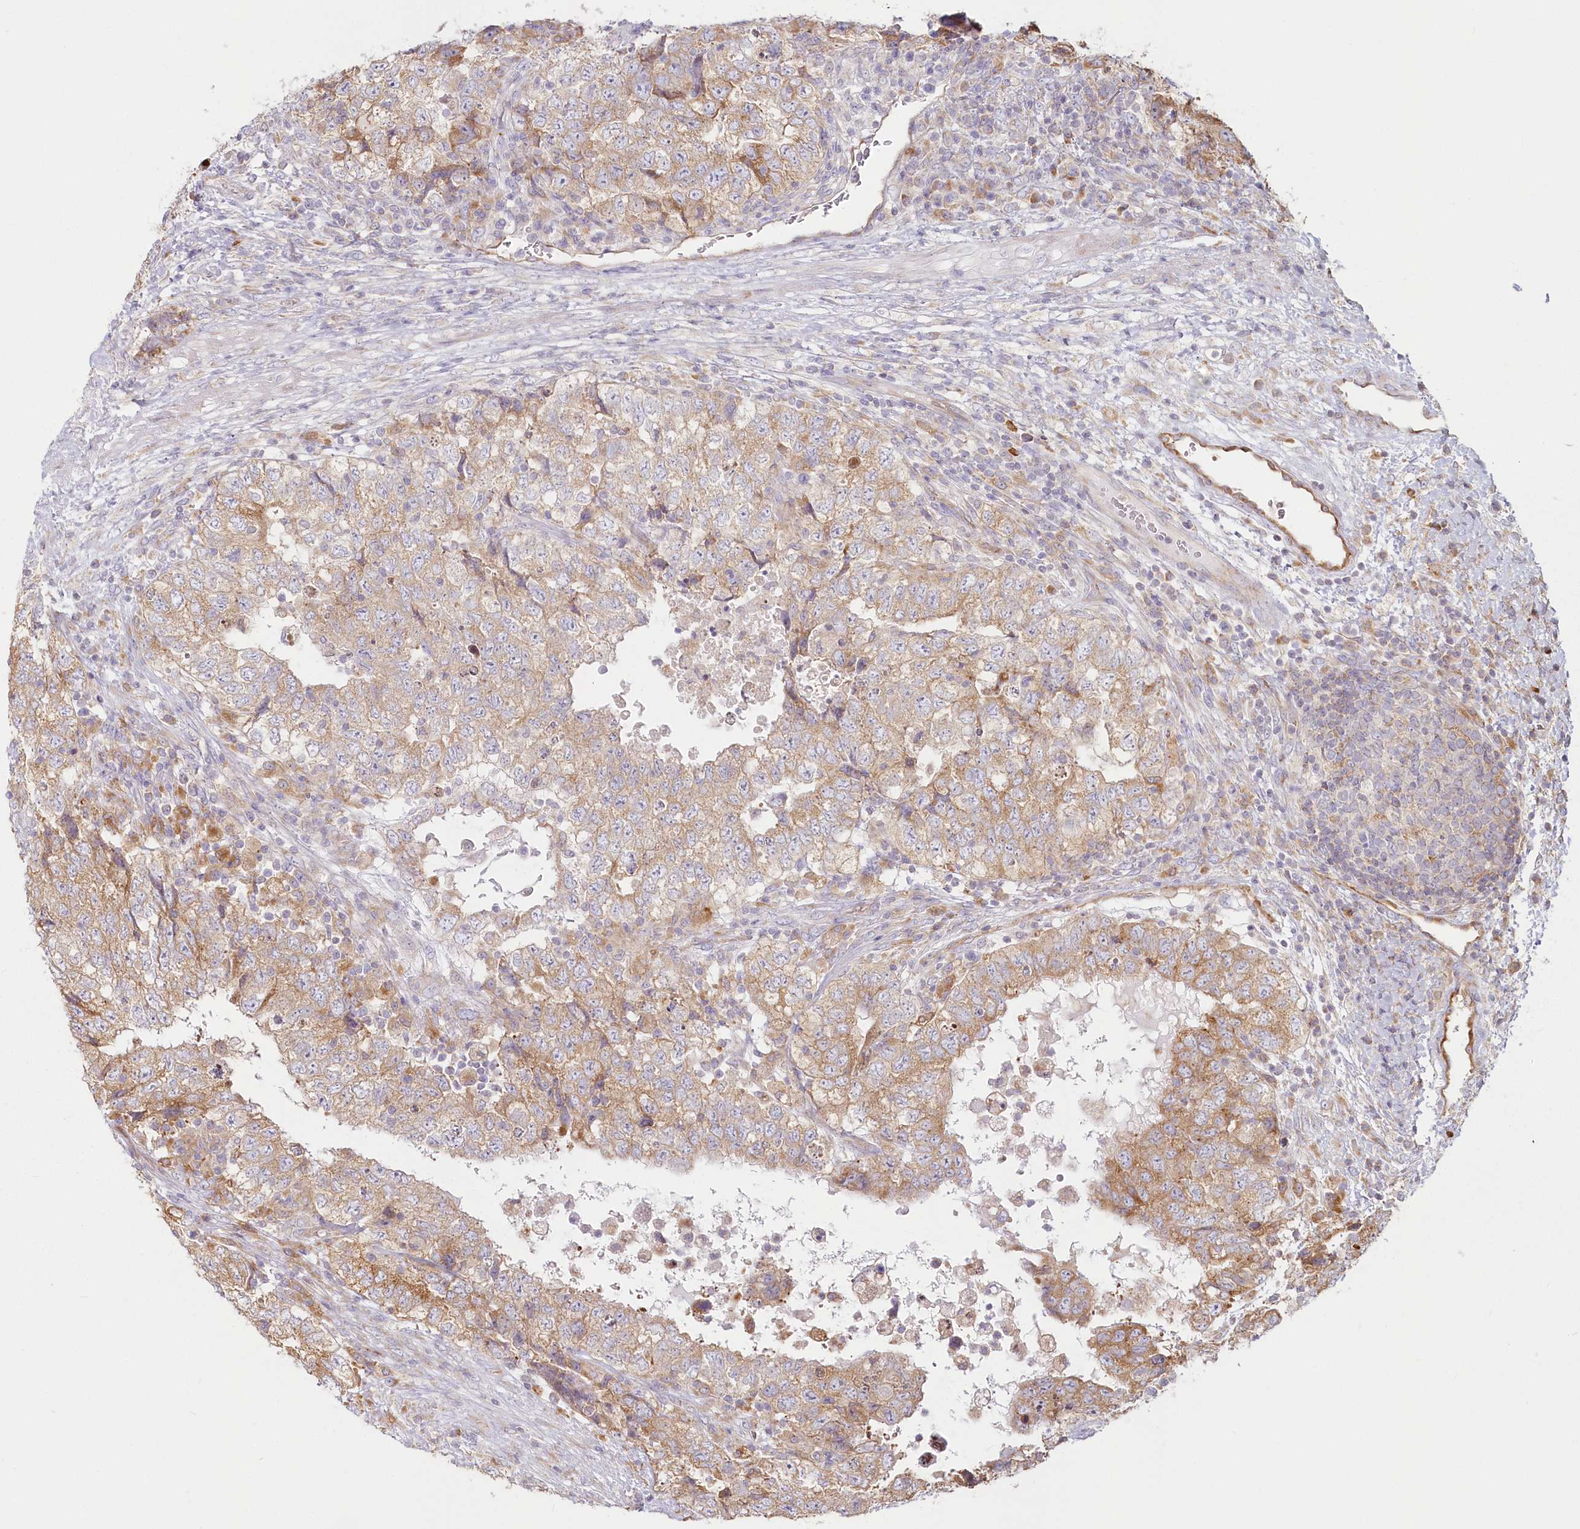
{"staining": {"intensity": "moderate", "quantity": "25%-75%", "location": "cytoplasmic/membranous"}, "tissue": "testis cancer", "cell_type": "Tumor cells", "image_type": "cancer", "snomed": [{"axis": "morphology", "description": "Carcinoma, Embryonal, NOS"}, {"axis": "topography", "description": "Testis"}], "caption": "Immunohistochemical staining of testis embryonal carcinoma shows moderate cytoplasmic/membranous protein staining in about 25%-75% of tumor cells.", "gene": "HARS2", "patient": {"sex": "male", "age": 37}}